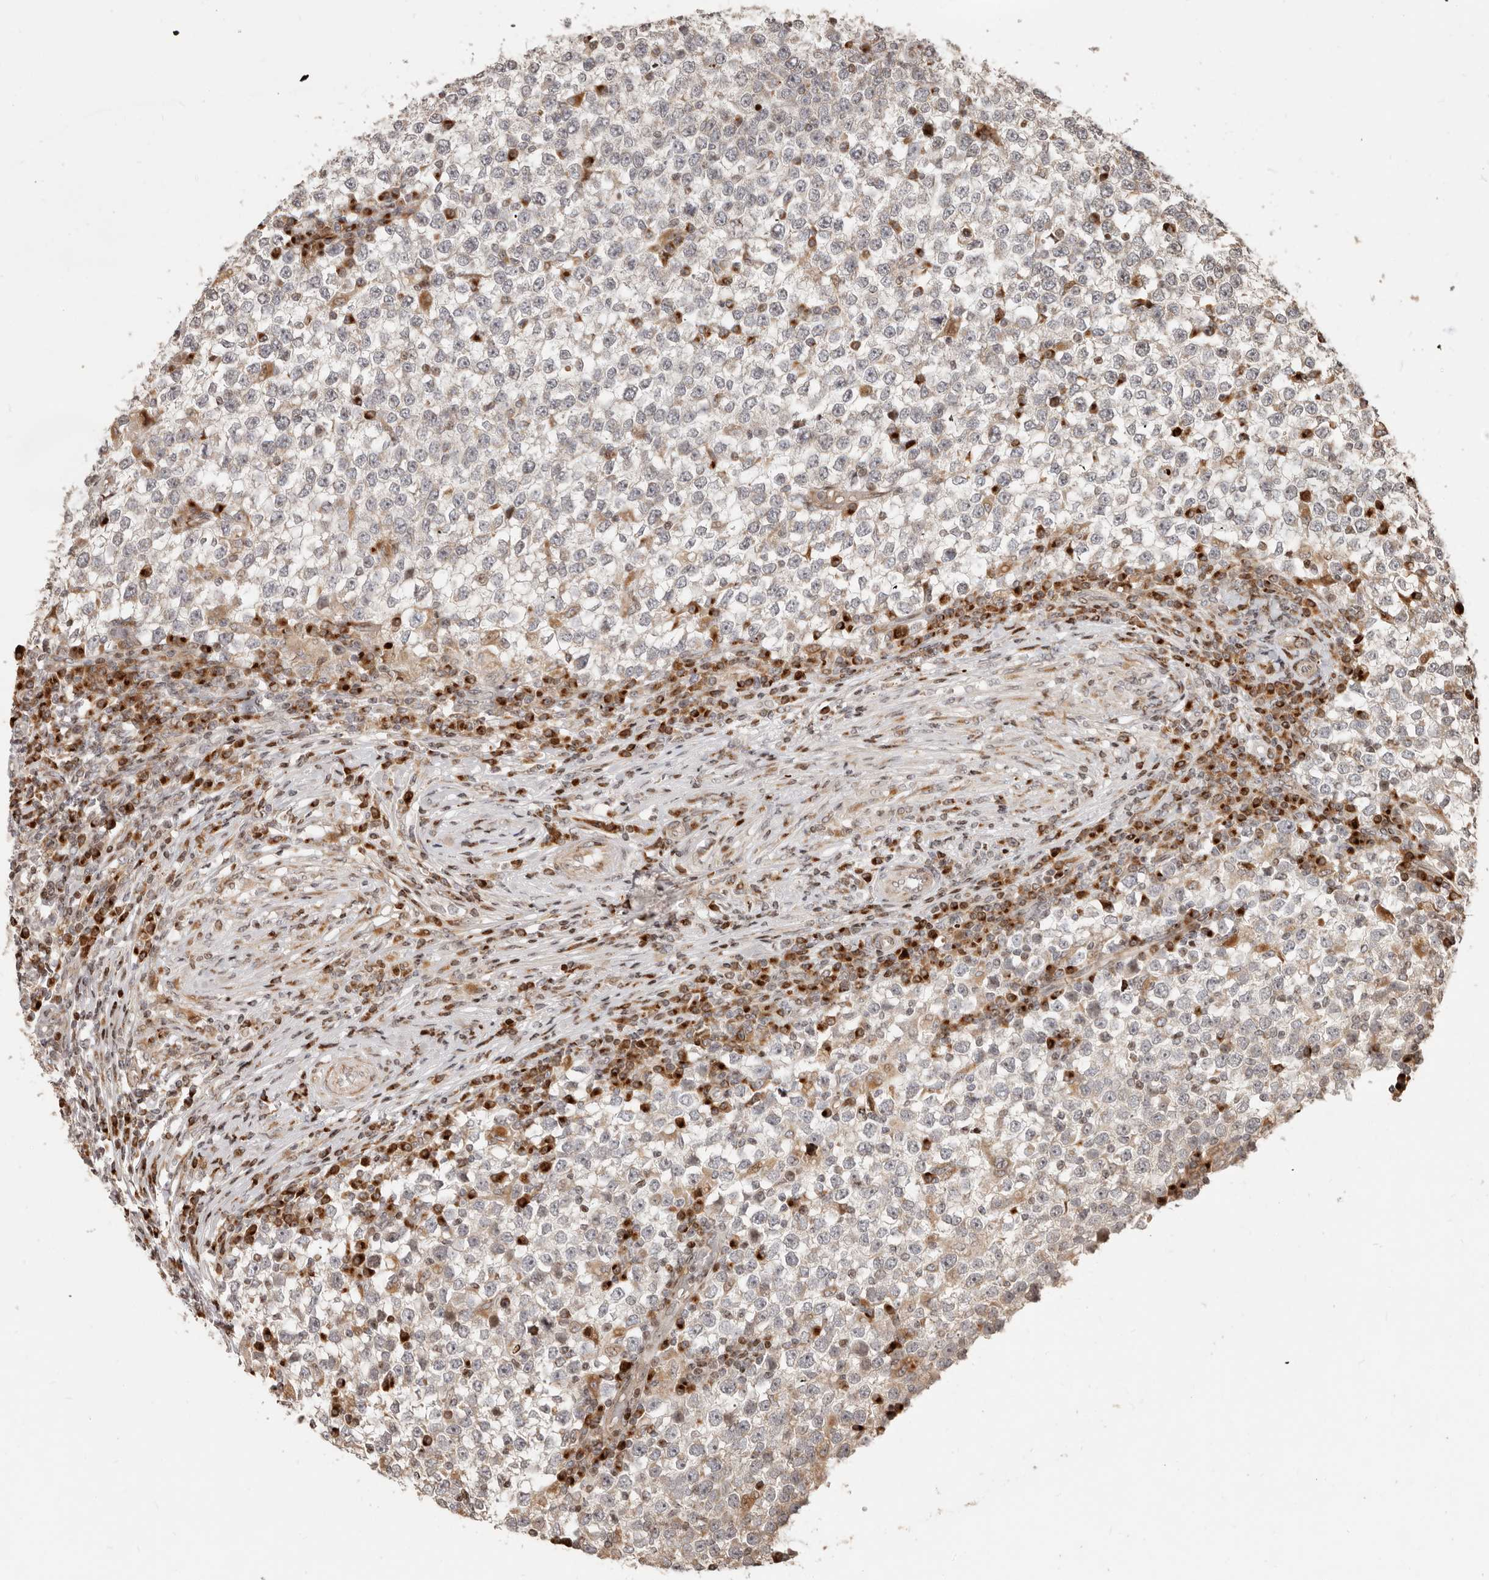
{"staining": {"intensity": "negative", "quantity": "none", "location": "none"}, "tissue": "testis cancer", "cell_type": "Tumor cells", "image_type": "cancer", "snomed": [{"axis": "morphology", "description": "Seminoma, NOS"}, {"axis": "topography", "description": "Testis"}], "caption": "This is a photomicrograph of immunohistochemistry staining of seminoma (testis), which shows no expression in tumor cells.", "gene": "TRIM4", "patient": {"sex": "male", "age": 65}}